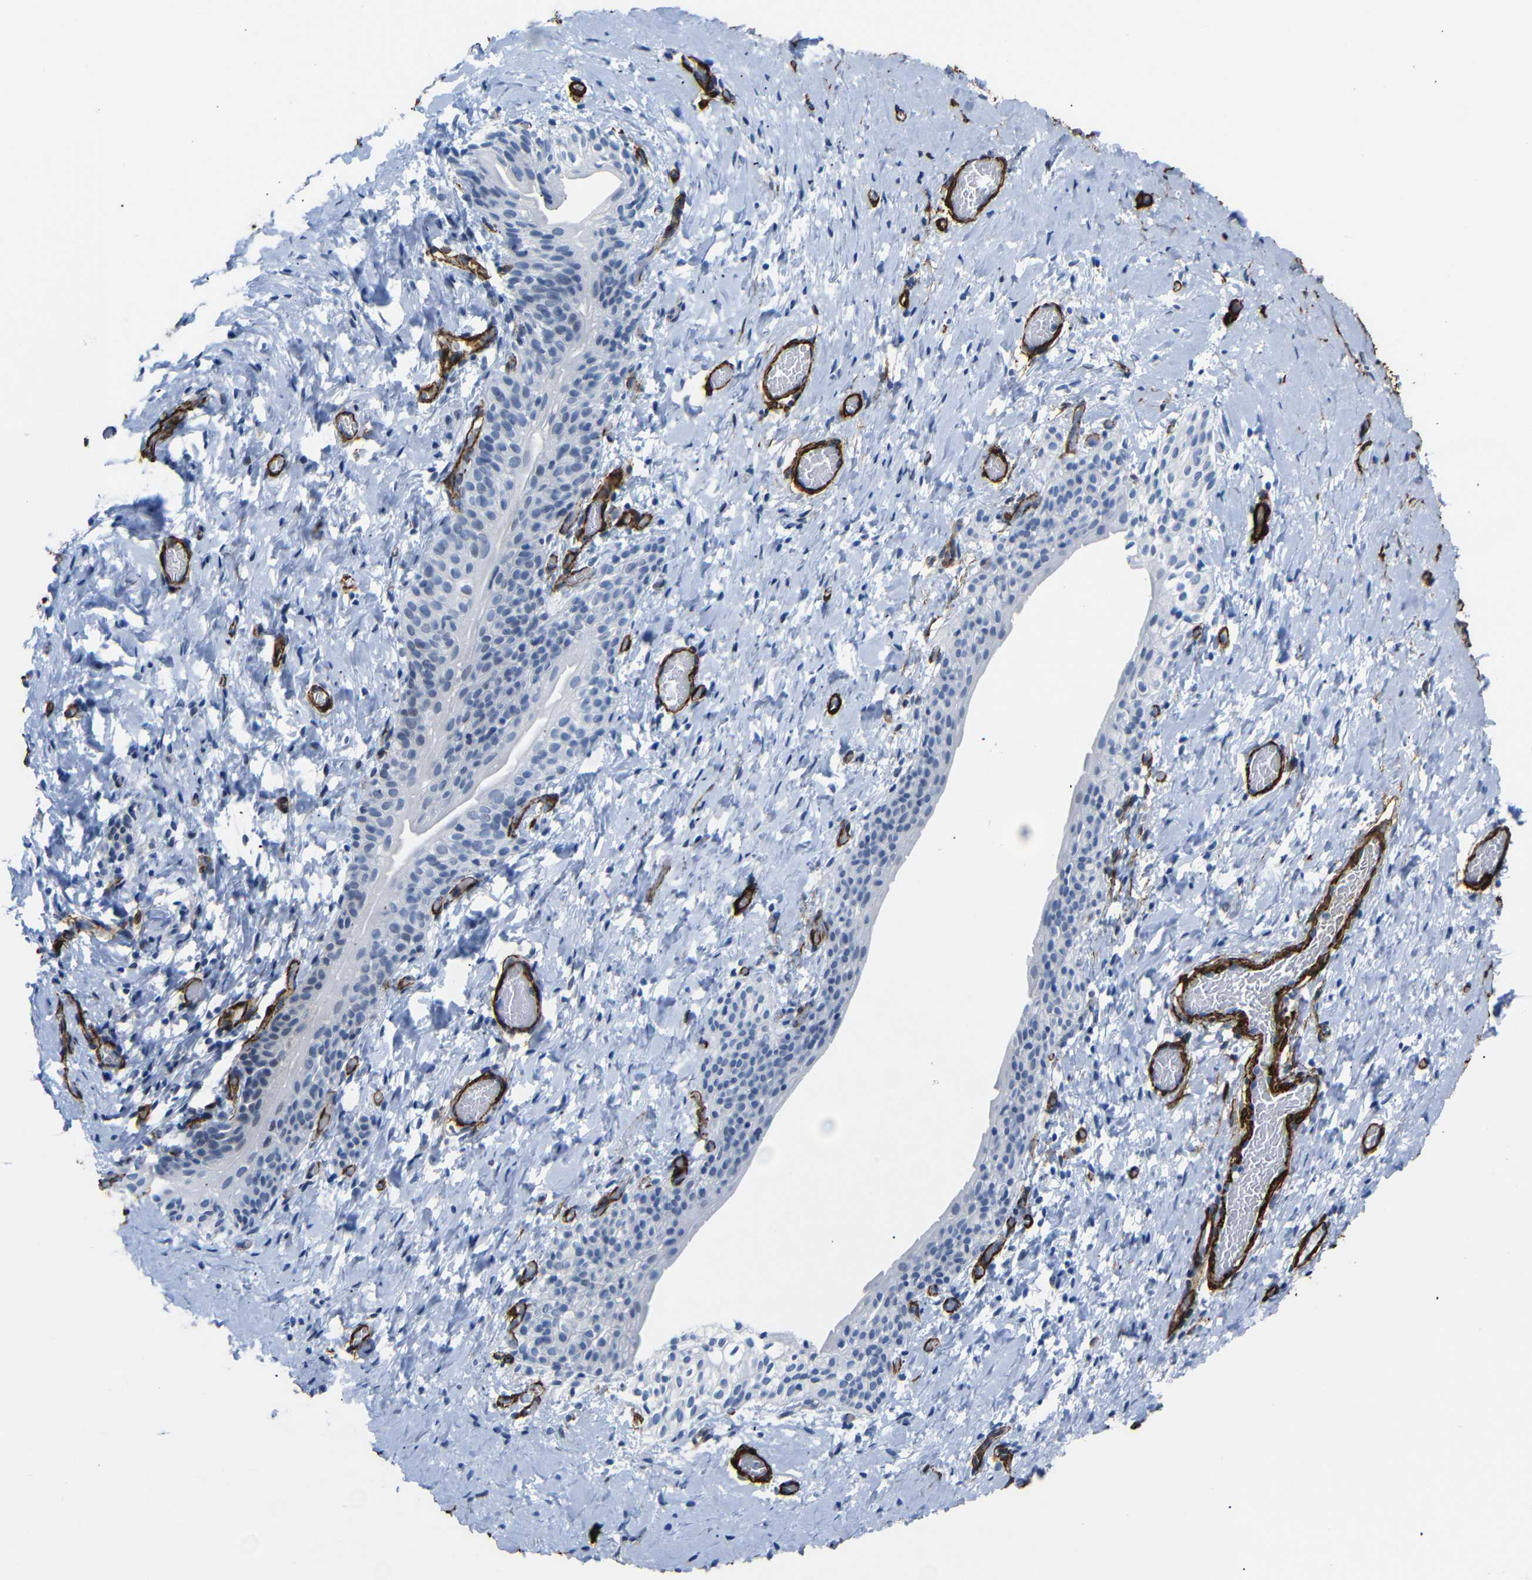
{"staining": {"intensity": "strong", "quantity": ">75%", "location": "cytoplasmic/membranous"}, "tissue": "smooth muscle", "cell_type": "Smooth muscle cells", "image_type": "normal", "snomed": [{"axis": "morphology", "description": "Normal tissue, NOS"}, {"axis": "topography", "description": "Smooth muscle"}], "caption": "The histopathology image exhibits staining of benign smooth muscle, revealing strong cytoplasmic/membranous protein staining (brown color) within smooth muscle cells.", "gene": "ACTA2", "patient": {"sex": "male", "age": 16}}